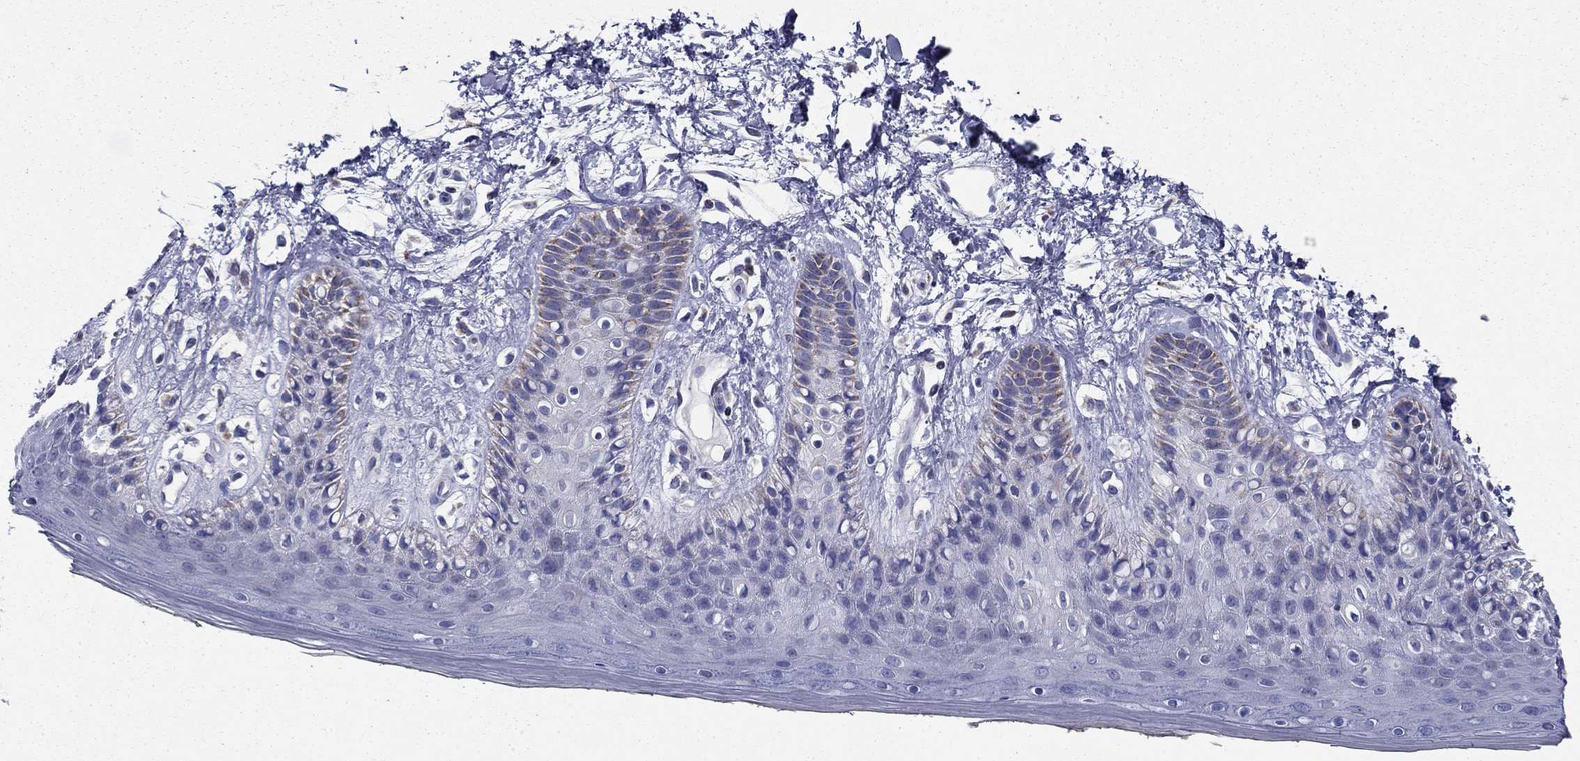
{"staining": {"intensity": "negative", "quantity": "none", "location": "none"}, "tissue": "skin", "cell_type": "Epidermal cells", "image_type": "normal", "snomed": [{"axis": "morphology", "description": "Normal tissue, NOS"}, {"axis": "topography", "description": "Anal"}], "caption": "High power microscopy photomicrograph of an IHC photomicrograph of unremarkable skin, revealing no significant positivity in epidermal cells. The staining was performed using DAB to visualize the protein expression in brown, while the nuclei were stained in blue with hematoxylin (Magnification: 20x).", "gene": "NDUFA4L2", "patient": {"sex": "male", "age": 36}}